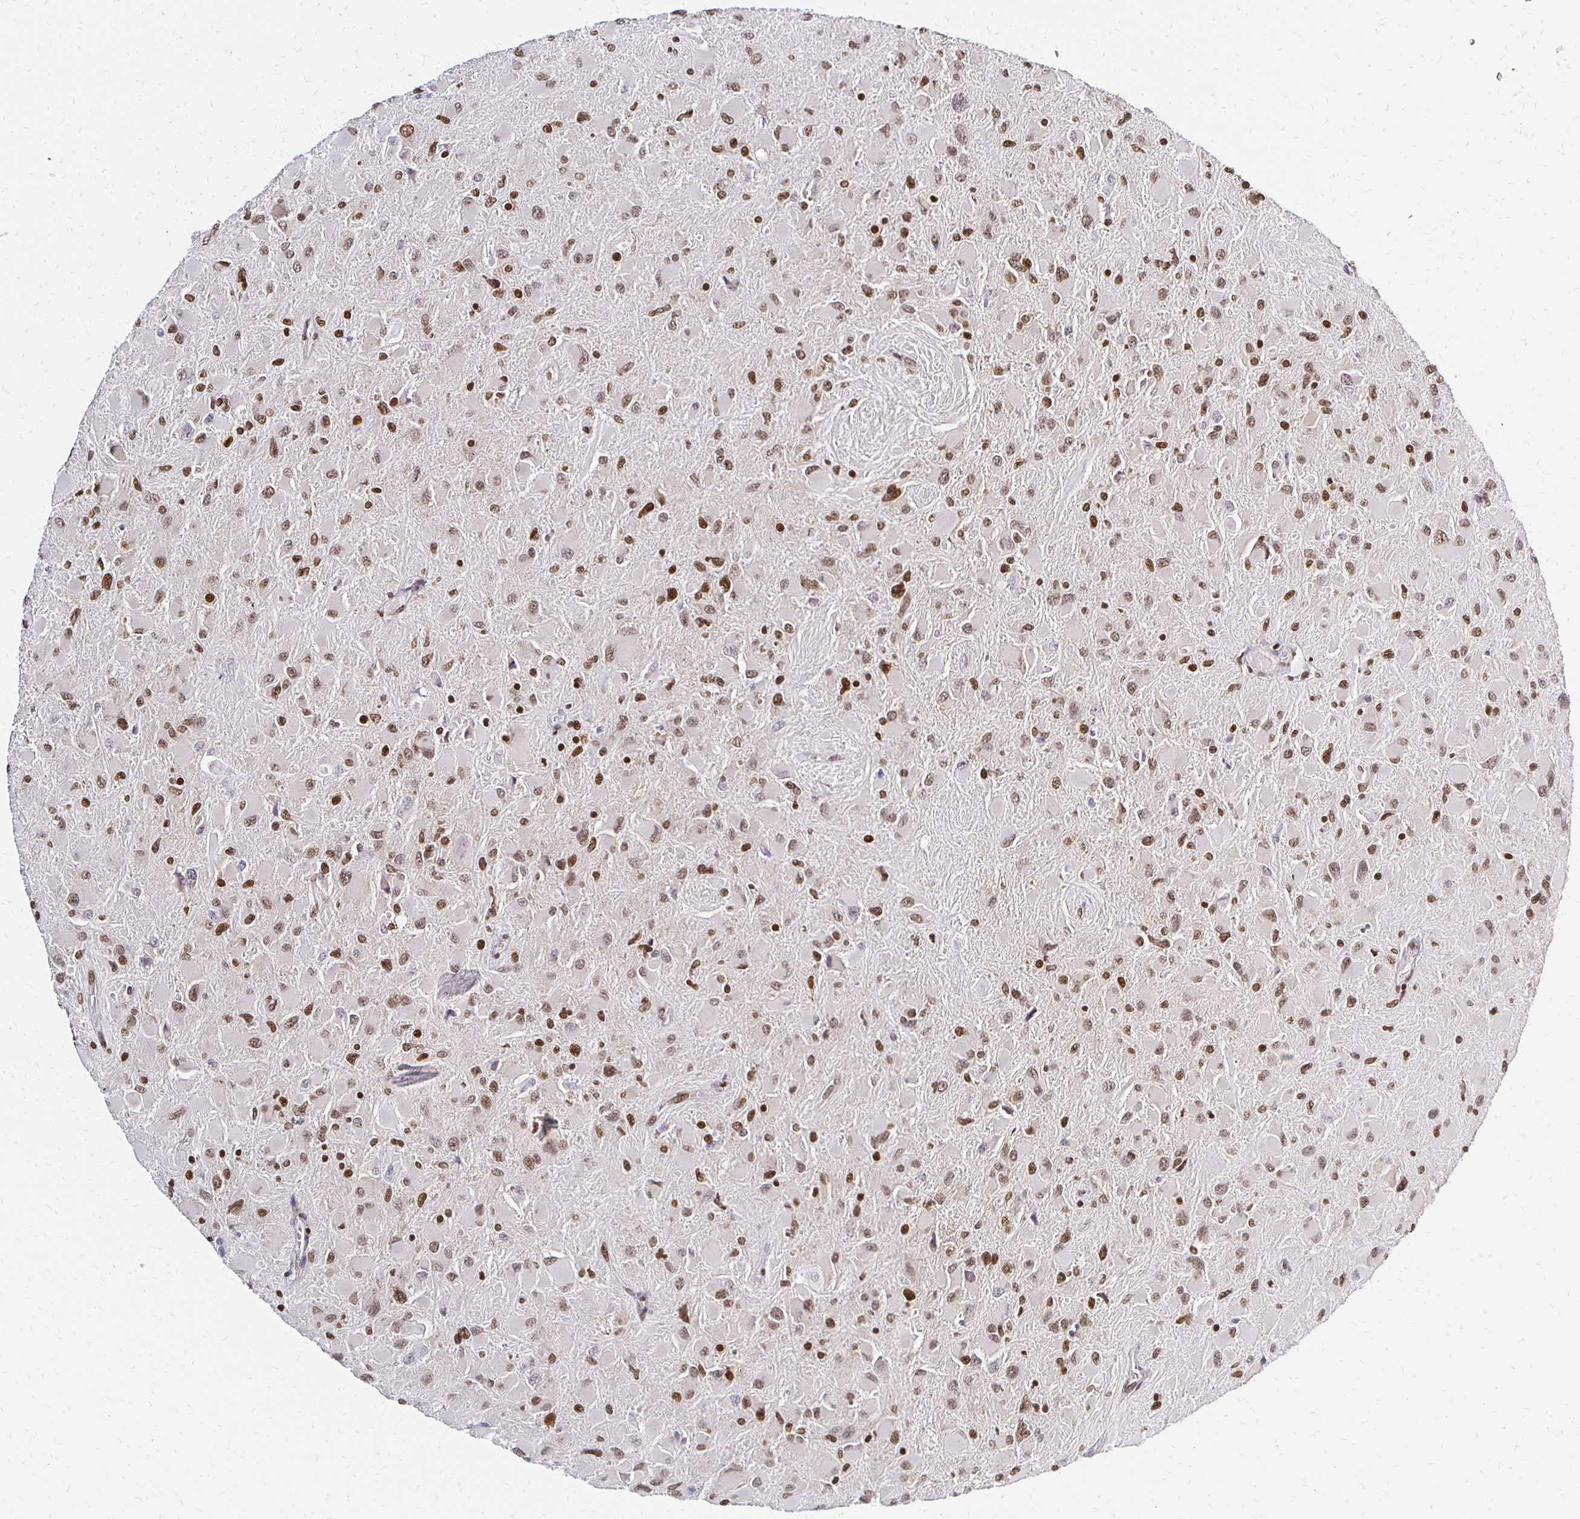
{"staining": {"intensity": "moderate", "quantity": ">75%", "location": "nuclear"}, "tissue": "glioma", "cell_type": "Tumor cells", "image_type": "cancer", "snomed": [{"axis": "morphology", "description": "Glioma, malignant, High grade"}, {"axis": "topography", "description": "Cerebral cortex"}], "caption": "Moderate nuclear positivity is seen in about >75% of tumor cells in glioma. (DAB (3,3'-diaminobenzidine) IHC, brown staining for protein, blue staining for nuclei).", "gene": "HOXA9", "patient": {"sex": "female", "age": 36}}